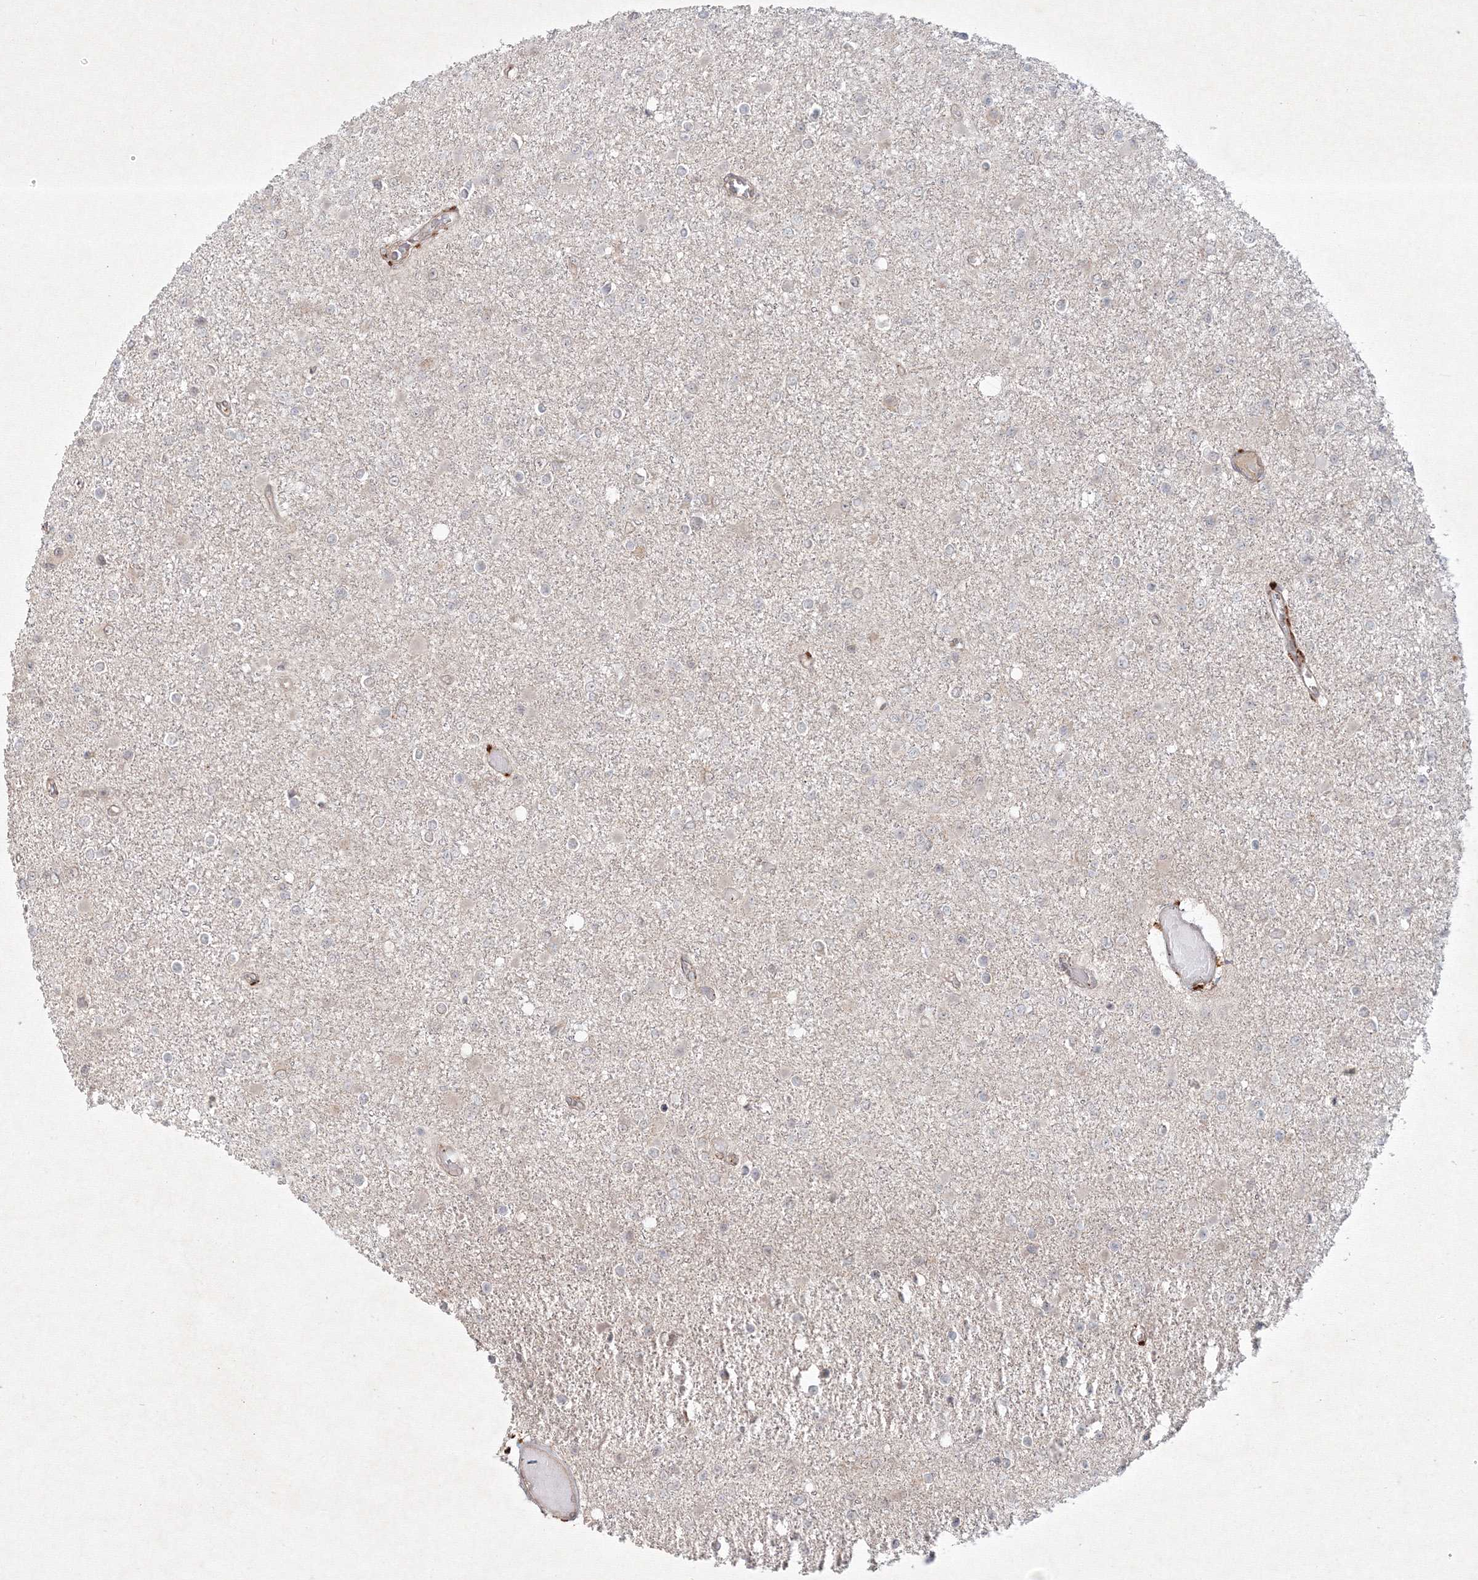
{"staining": {"intensity": "negative", "quantity": "none", "location": "none"}, "tissue": "glioma", "cell_type": "Tumor cells", "image_type": "cancer", "snomed": [{"axis": "morphology", "description": "Glioma, malignant, Low grade"}, {"axis": "topography", "description": "Brain"}], "caption": "DAB (3,3'-diaminobenzidine) immunohistochemical staining of low-grade glioma (malignant) shows no significant staining in tumor cells.", "gene": "KIF20A", "patient": {"sex": "female", "age": 22}}